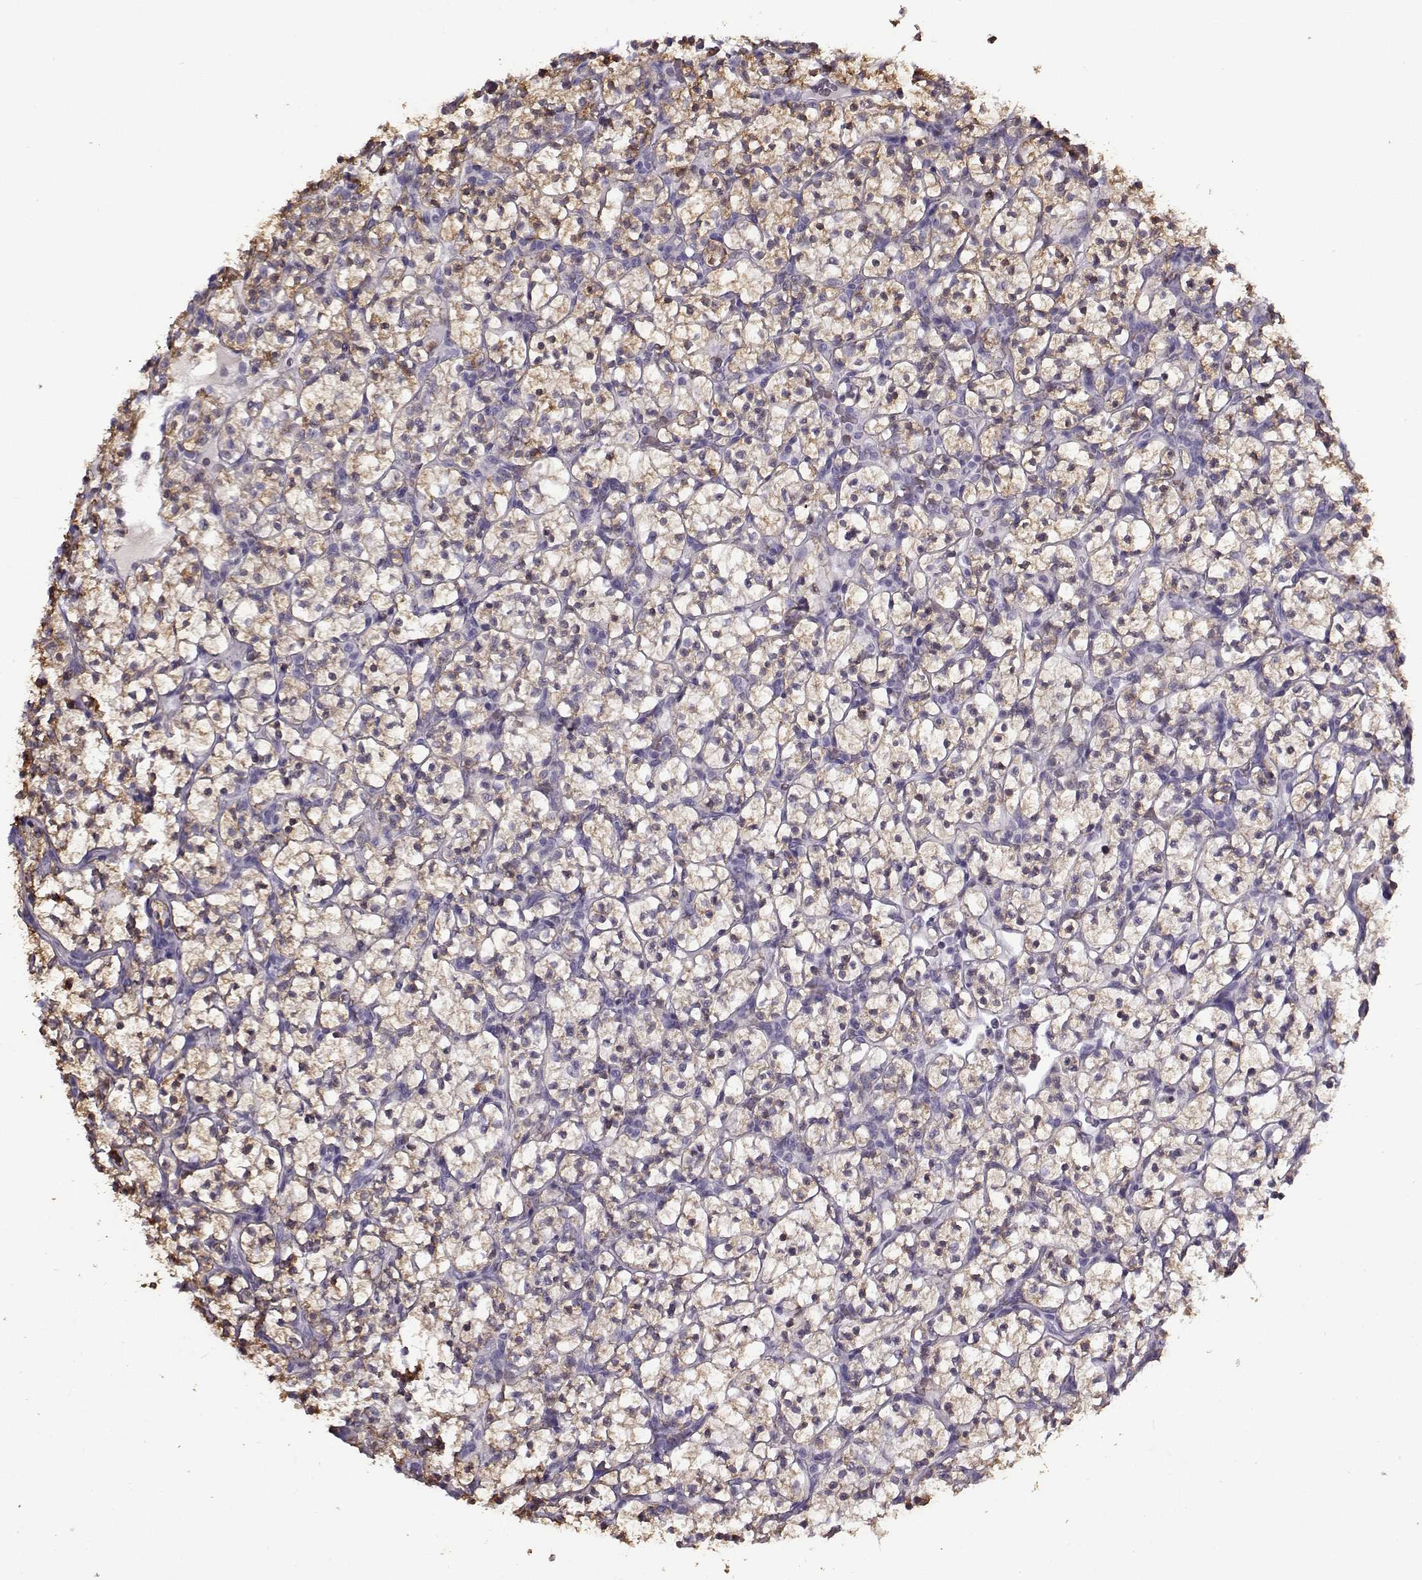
{"staining": {"intensity": "weak", "quantity": ">75%", "location": "cytoplasmic/membranous"}, "tissue": "renal cancer", "cell_type": "Tumor cells", "image_type": "cancer", "snomed": [{"axis": "morphology", "description": "Adenocarcinoma, NOS"}, {"axis": "topography", "description": "Kidney"}], "caption": "Human renal cancer stained for a protein (brown) displays weak cytoplasmic/membranous positive positivity in about >75% of tumor cells.", "gene": "UCP3", "patient": {"sex": "female", "age": 89}}